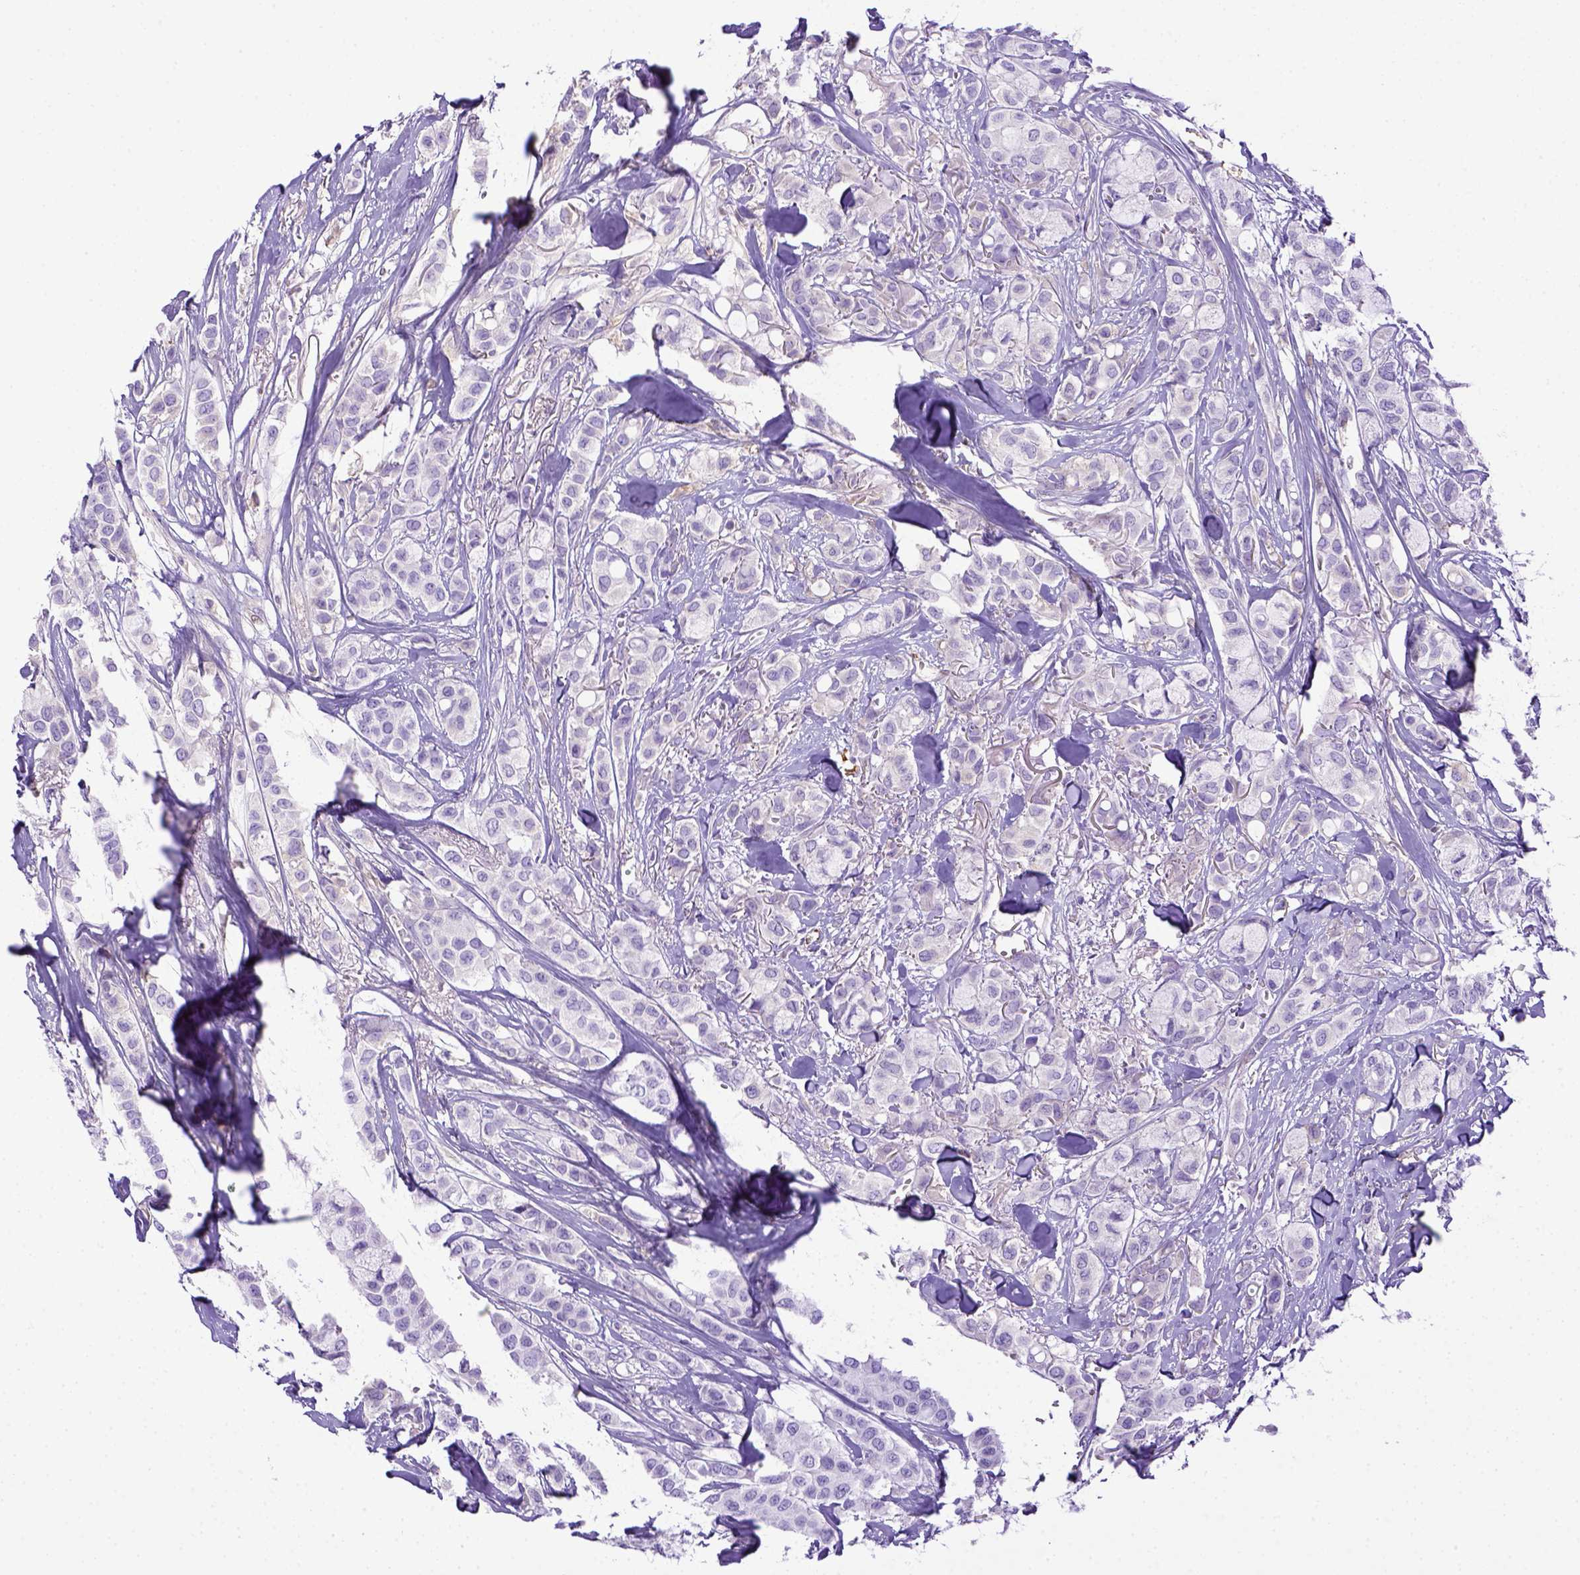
{"staining": {"intensity": "negative", "quantity": "none", "location": "none"}, "tissue": "breast cancer", "cell_type": "Tumor cells", "image_type": "cancer", "snomed": [{"axis": "morphology", "description": "Duct carcinoma"}, {"axis": "topography", "description": "Breast"}], "caption": "Tumor cells show no significant staining in breast intraductal carcinoma.", "gene": "ITIH4", "patient": {"sex": "female", "age": 85}}